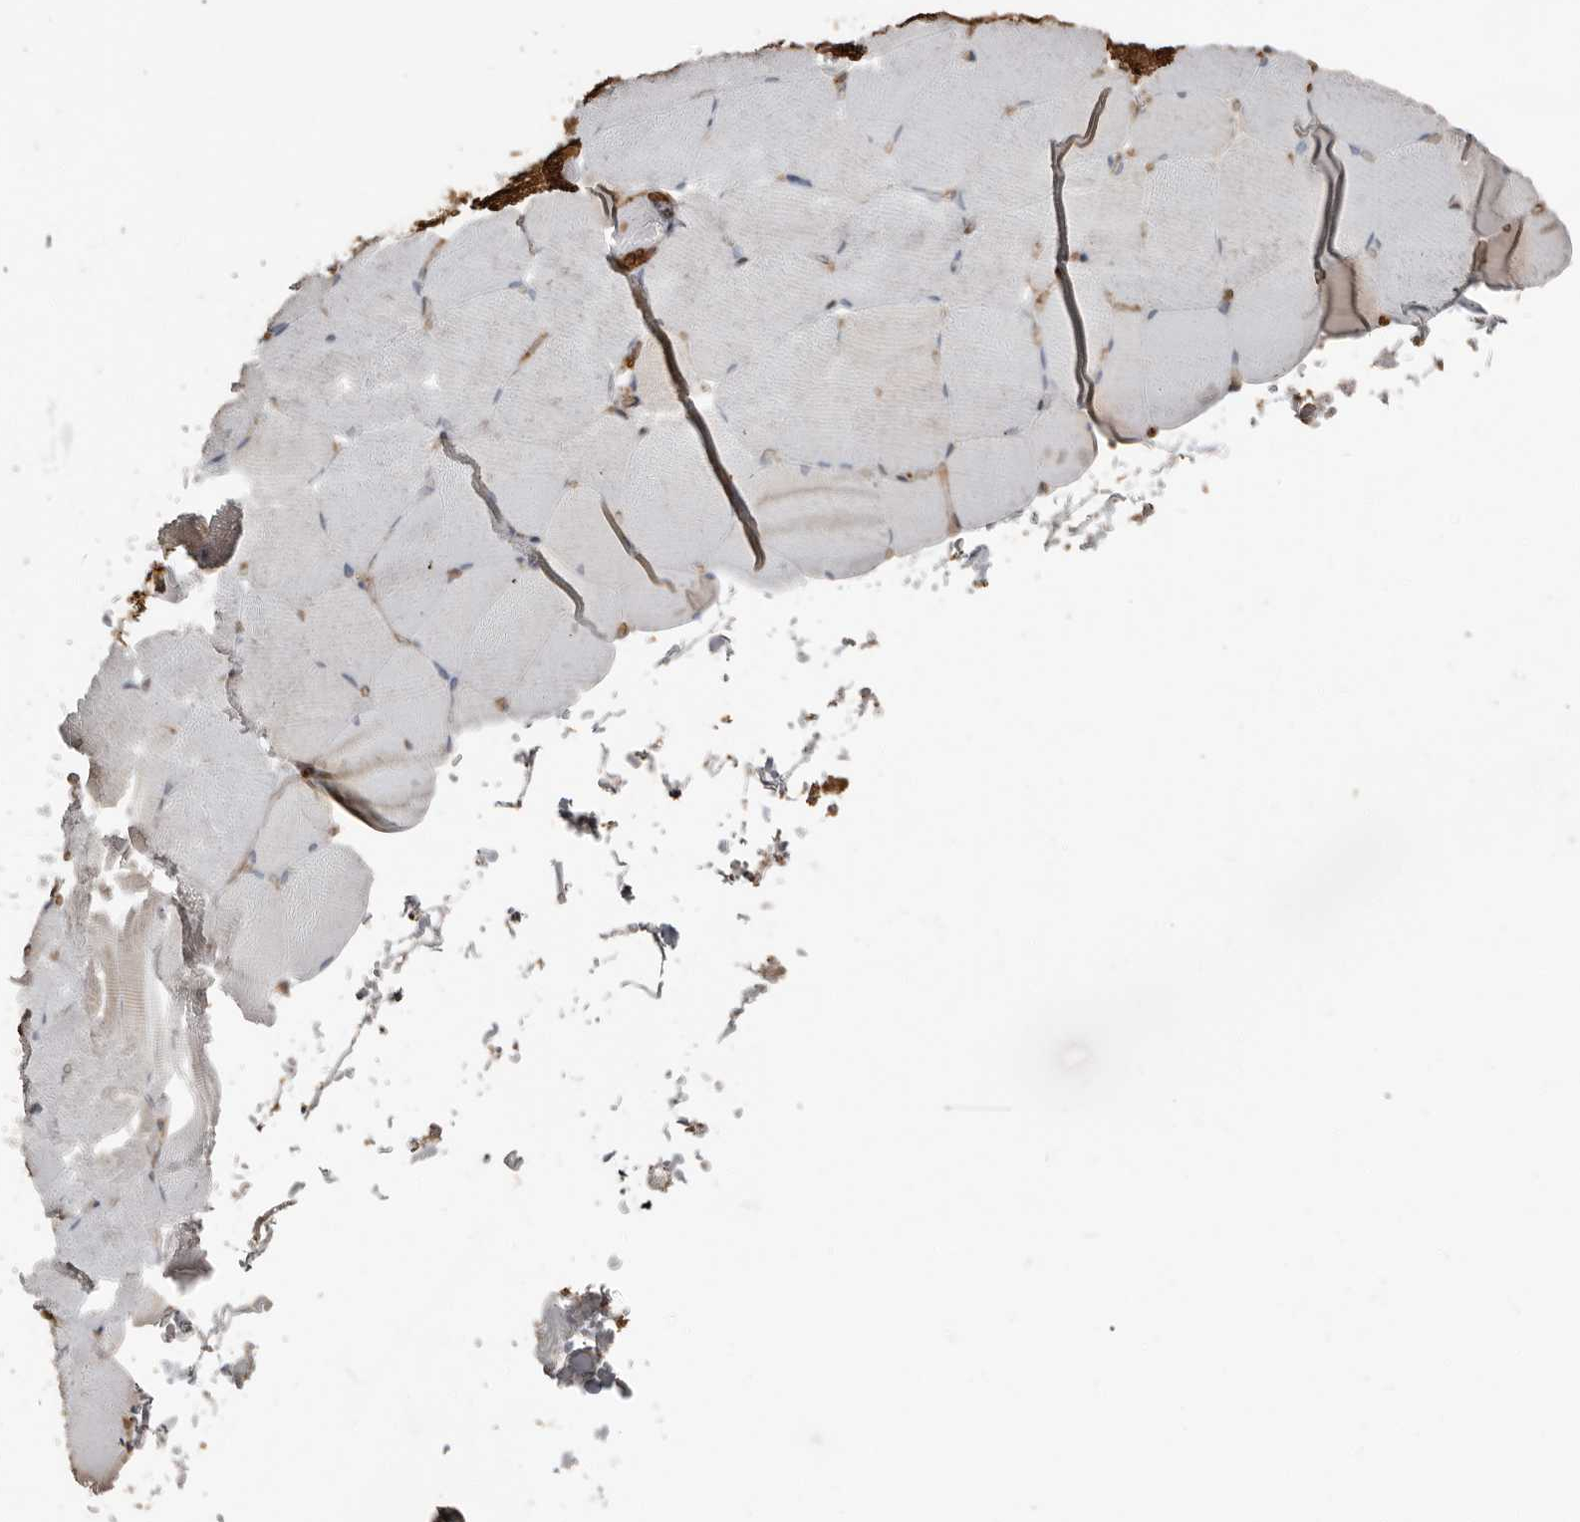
{"staining": {"intensity": "negative", "quantity": "none", "location": "none"}, "tissue": "skeletal muscle", "cell_type": "Myocytes", "image_type": "normal", "snomed": [{"axis": "morphology", "description": "Normal tissue, NOS"}, {"axis": "topography", "description": "Skeletal muscle"}, {"axis": "topography", "description": "Parathyroid gland"}], "caption": "DAB immunohistochemical staining of benign skeletal muscle reveals no significant staining in myocytes.", "gene": "DENND6B", "patient": {"sex": "female", "age": 37}}